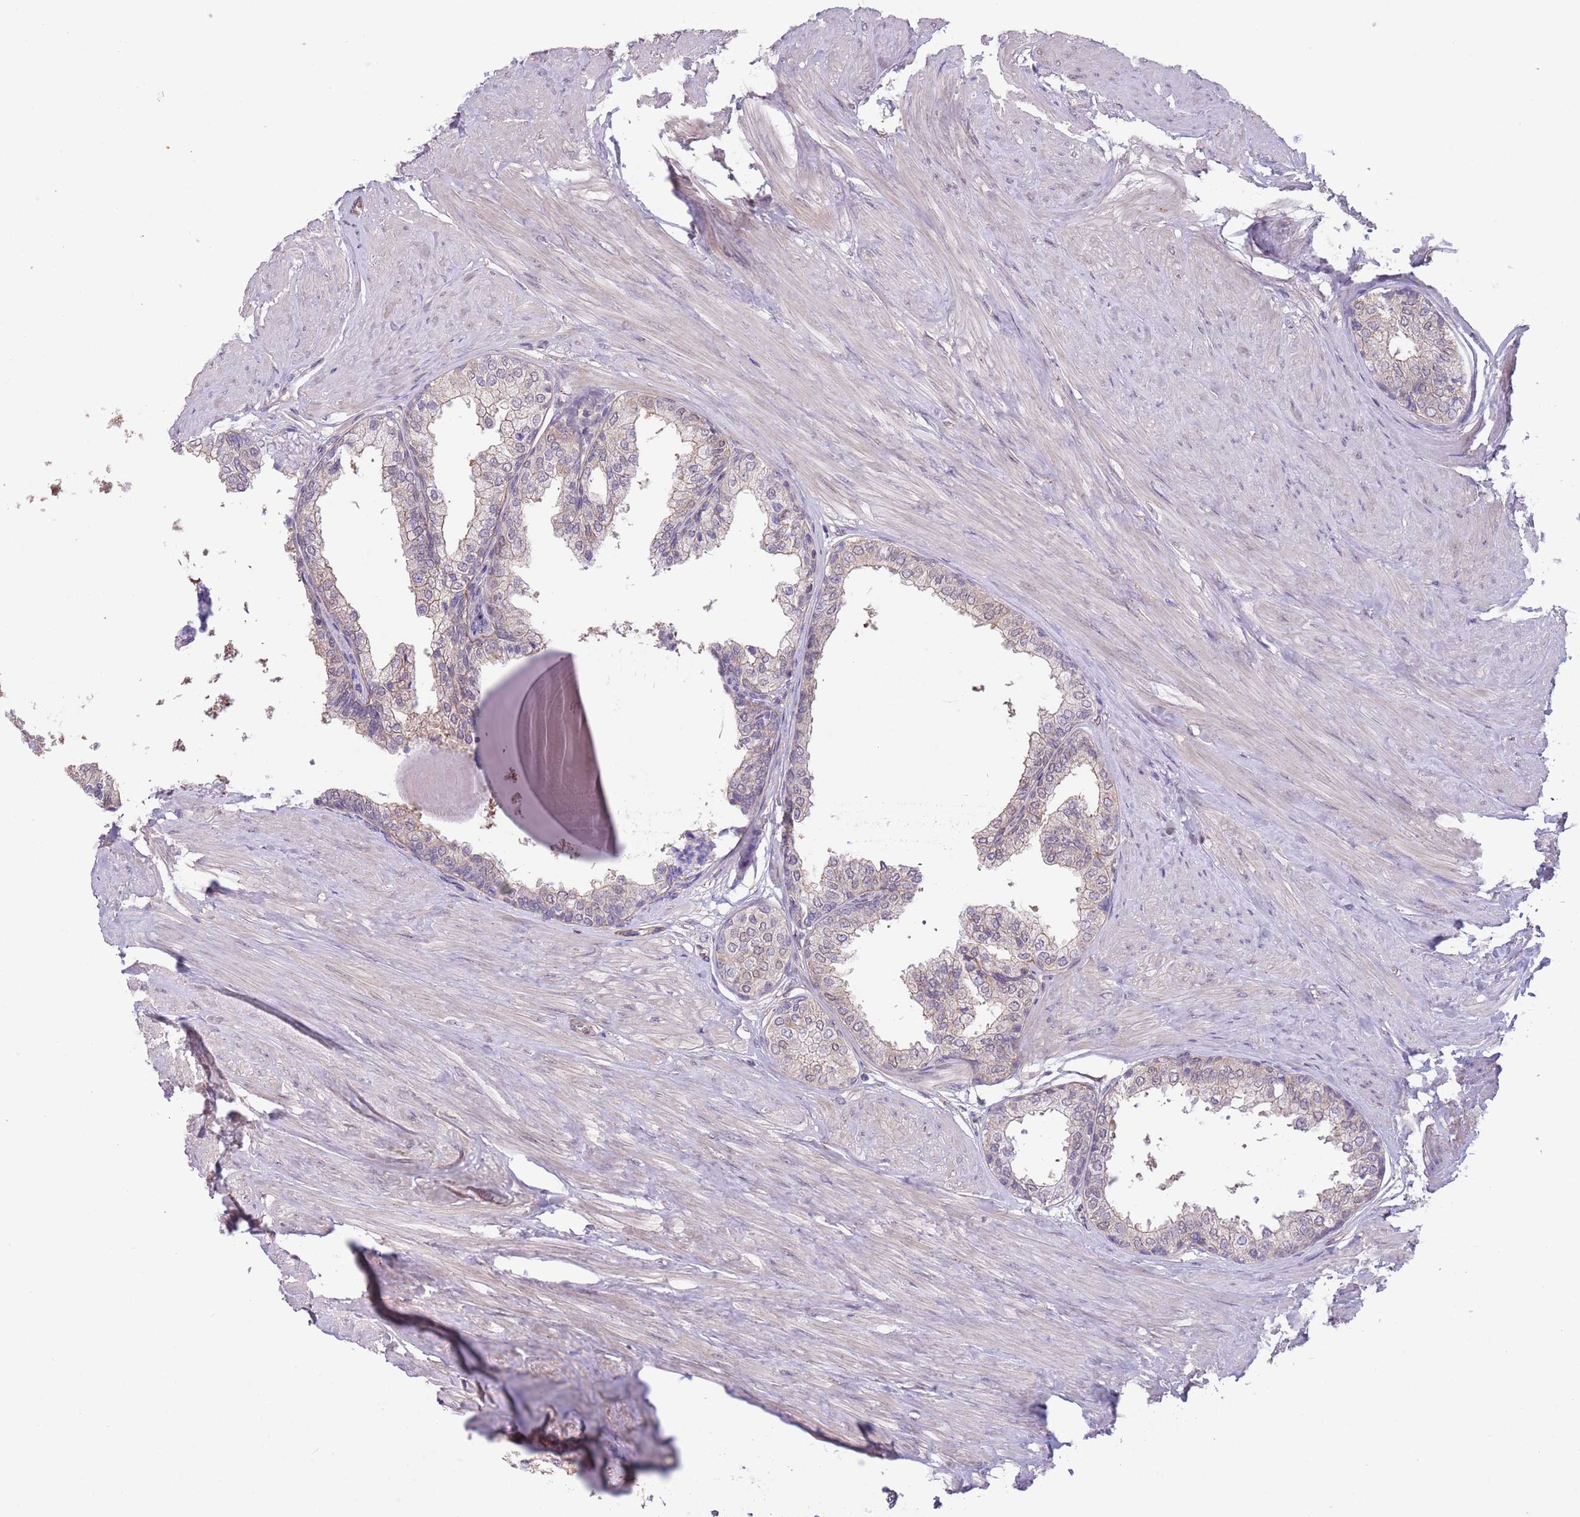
{"staining": {"intensity": "weak", "quantity": "<25%", "location": "cytoplasmic/membranous"}, "tissue": "prostate", "cell_type": "Glandular cells", "image_type": "normal", "snomed": [{"axis": "morphology", "description": "Normal tissue, NOS"}, {"axis": "topography", "description": "Prostate"}], "caption": "Immunohistochemistry (IHC) histopathology image of normal human prostate stained for a protein (brown), which exhibits no positivity in glandular cells.", "gene": "CREBZF", "patient": {"sex": "male", "age": 48}}